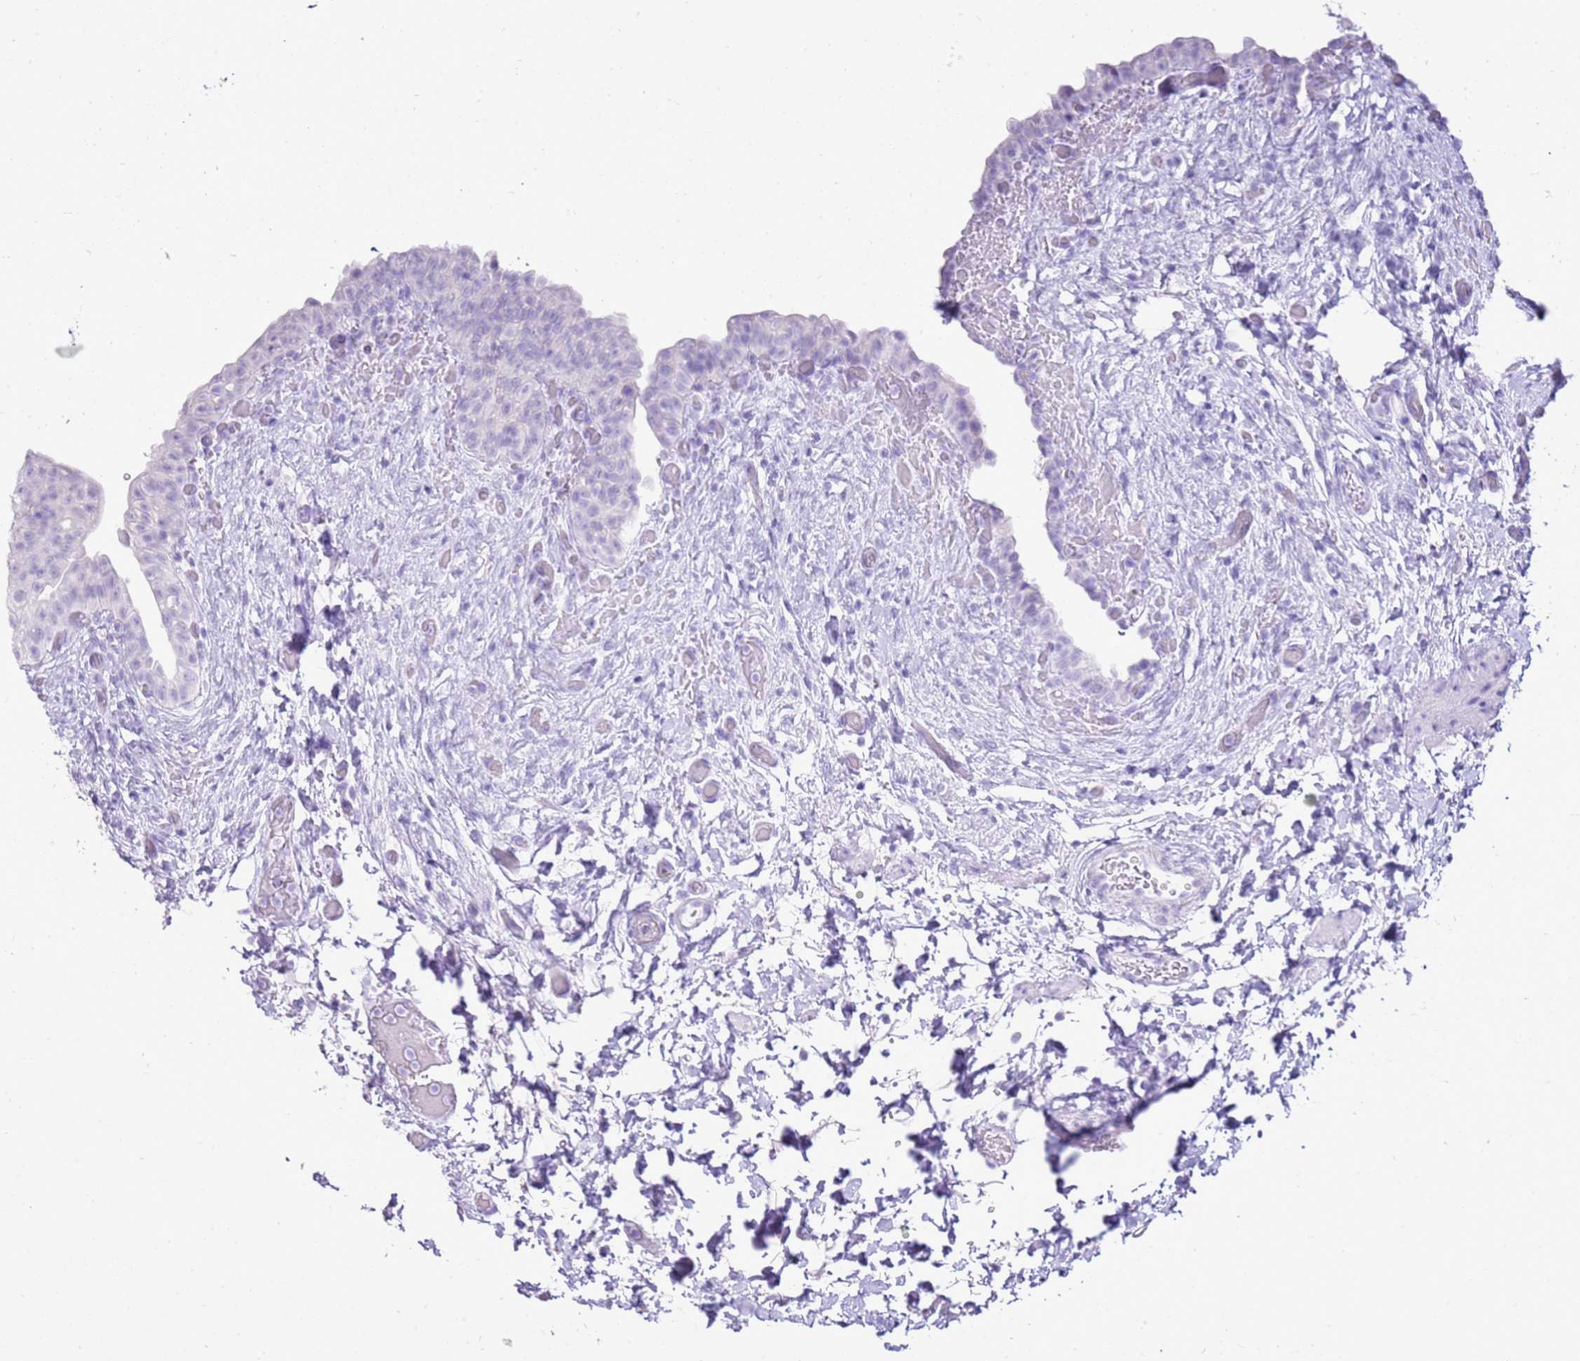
{"staining": {"intensity": "negative", "quantity": "none", "location": "none"}, "tissue": "urinary bladder", "cell_type": "Urothelial cells", "image_type": "normal", "snomed": [{"axis": "morphology", "description": "Normal tissue, NOS"}, {"axis": "topography", "description": "Urinary bladder"}], "caption": "DAB (3,3'-diaminobenzidine) immunohistochemical staining of benign urinary bladder demonstrates no significant expression in urothelial cells.", "gene": "CA8", "patient": {"sex": "male", "age": 69}}